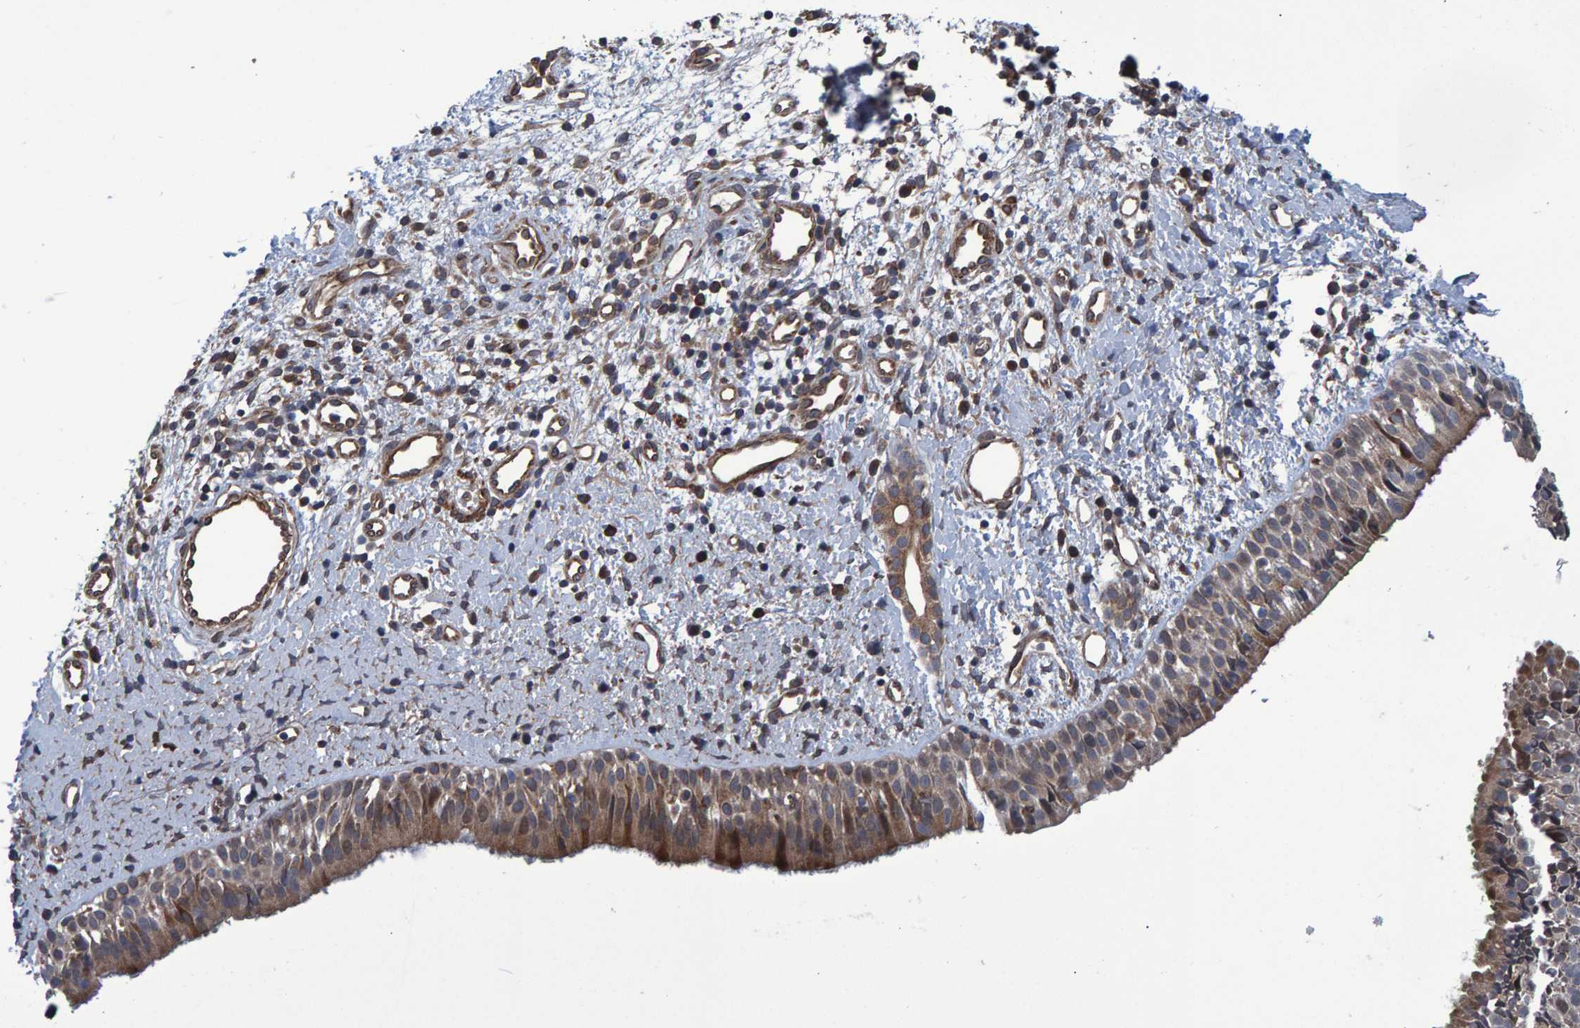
{"staining": {"intensity": "moderate", "quantity": ">75%", "location": "cytoplasmic/membranous"}, "tissue": "nasopharynx", "cell_type": "Respiratory epithelial cells", "image_type": "normal", "snomed": [{"axis": "morphology", "description": "Normal tissue, NOS"}, {"axis": "topography", "description": "Nasopharynx"}], "caption": "Benign nasopharynx was stained to show a protein in brown. There is medium levels of moderate cytoplasmic/membranous expression in about >75% of respiratory epithelial cells. The staining is performed using DAB (3,3'-diaminobenzidine) brown chromogen to label protein expression. The nuclei are counter-stained blue using hematoxylin.", "gene": "ATP6V1H", "patient": {"sex": "male", "age": 22}}